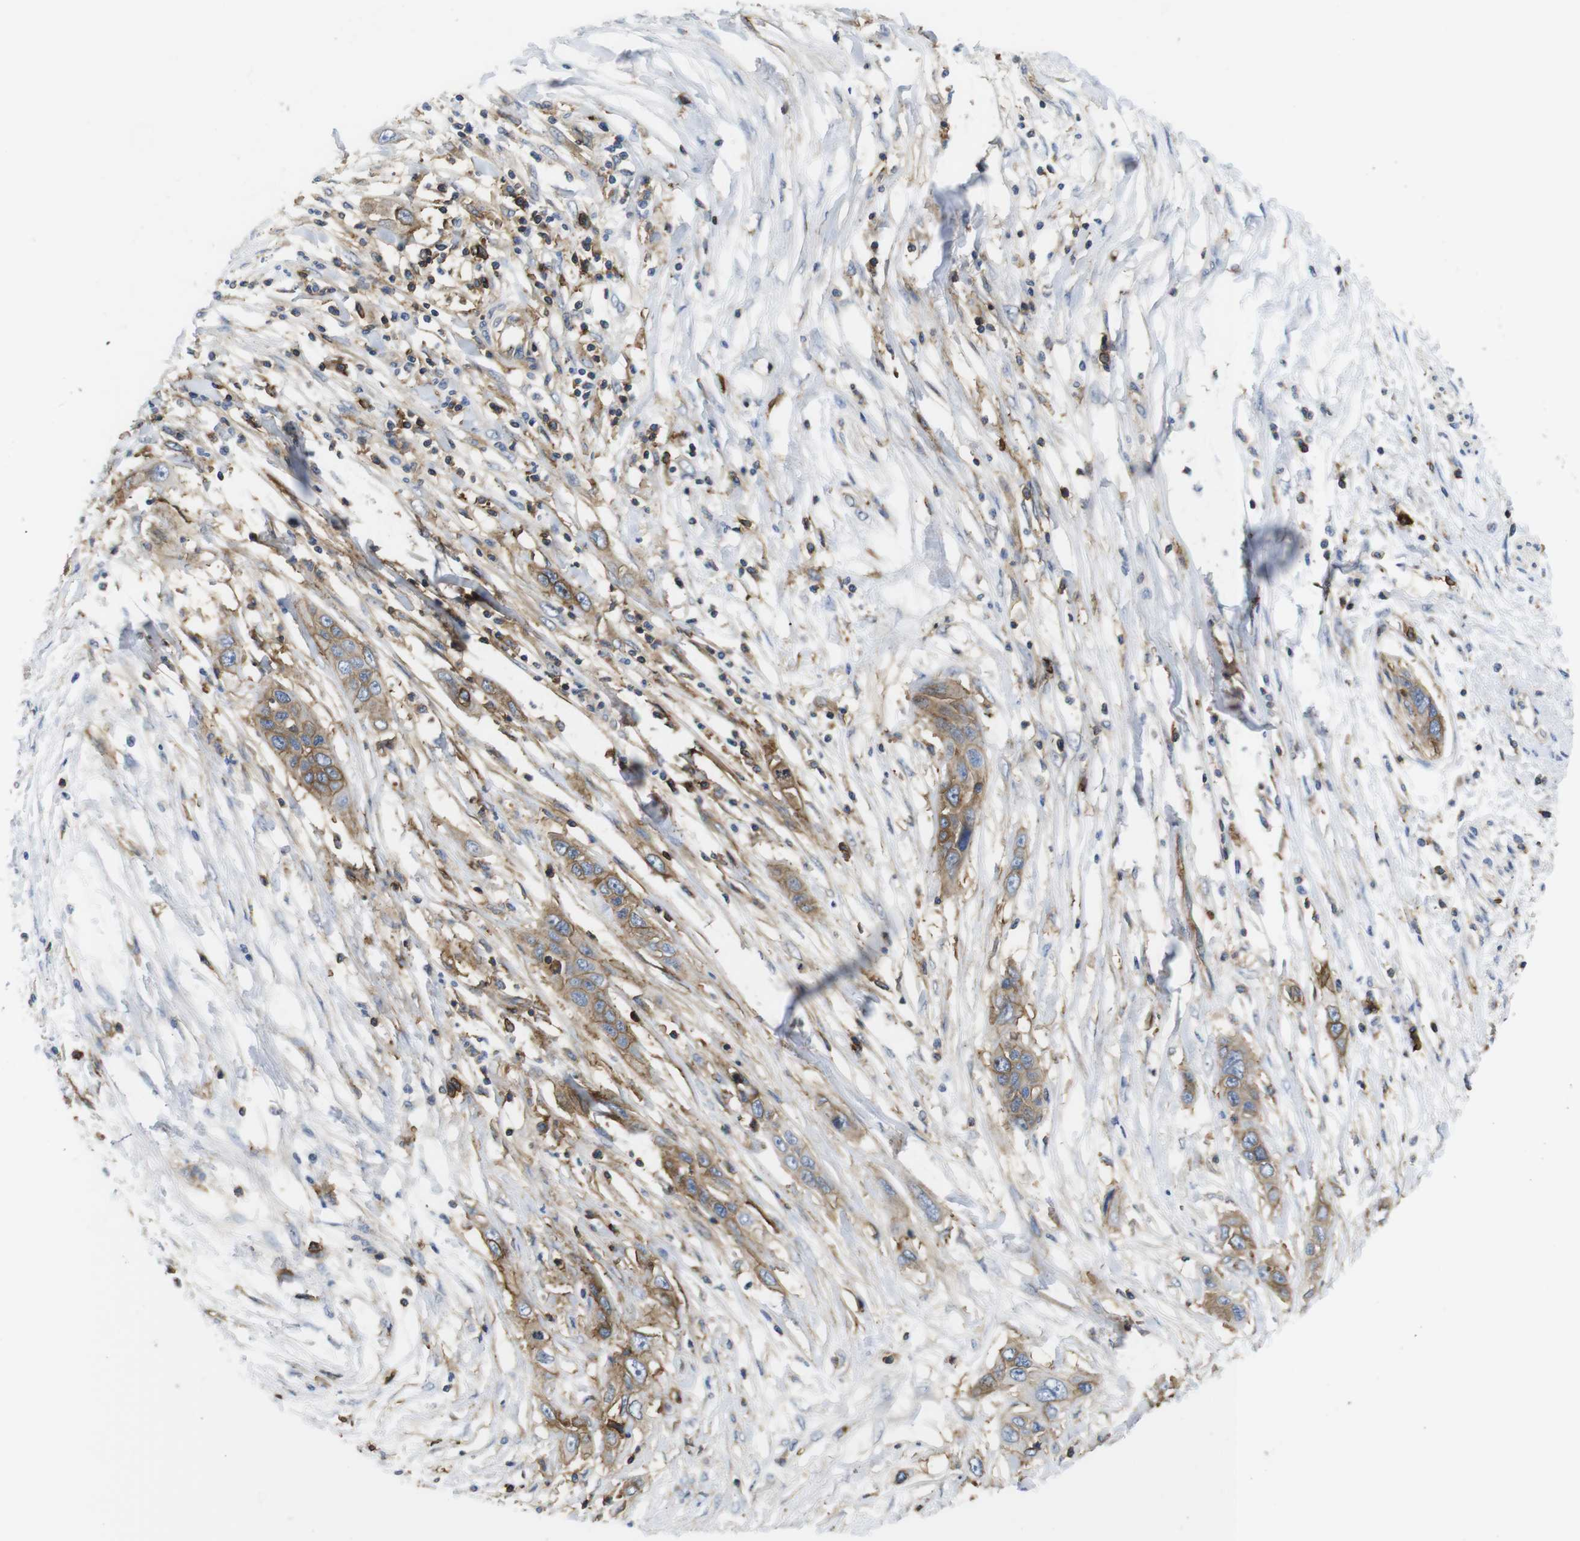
{"staining": {"intensity": "moderate", "quantity": ">75%", "location": "cytoplasmic/membranous"}, "tissue": "pancreatic cancer", "cell_type": "Tumor cells", "image_type": "cancer", "snomed": [{"axis": "morphology", "description": "Adenocarcinoma, NOS"}, {"axis": "topography", "description": "Pancreas"}], "caption": "This micrograph demonstrates pancreatic cancer (adenocarcinoma) stained with IHC to label a protein in brown. The cytoplasmic/membranous of tumor cells show moderate positivity for the protein. Nuclei are counter-stained blue.", "gene": "CCR6", "patient": {"sex": "female", "age": 70}}